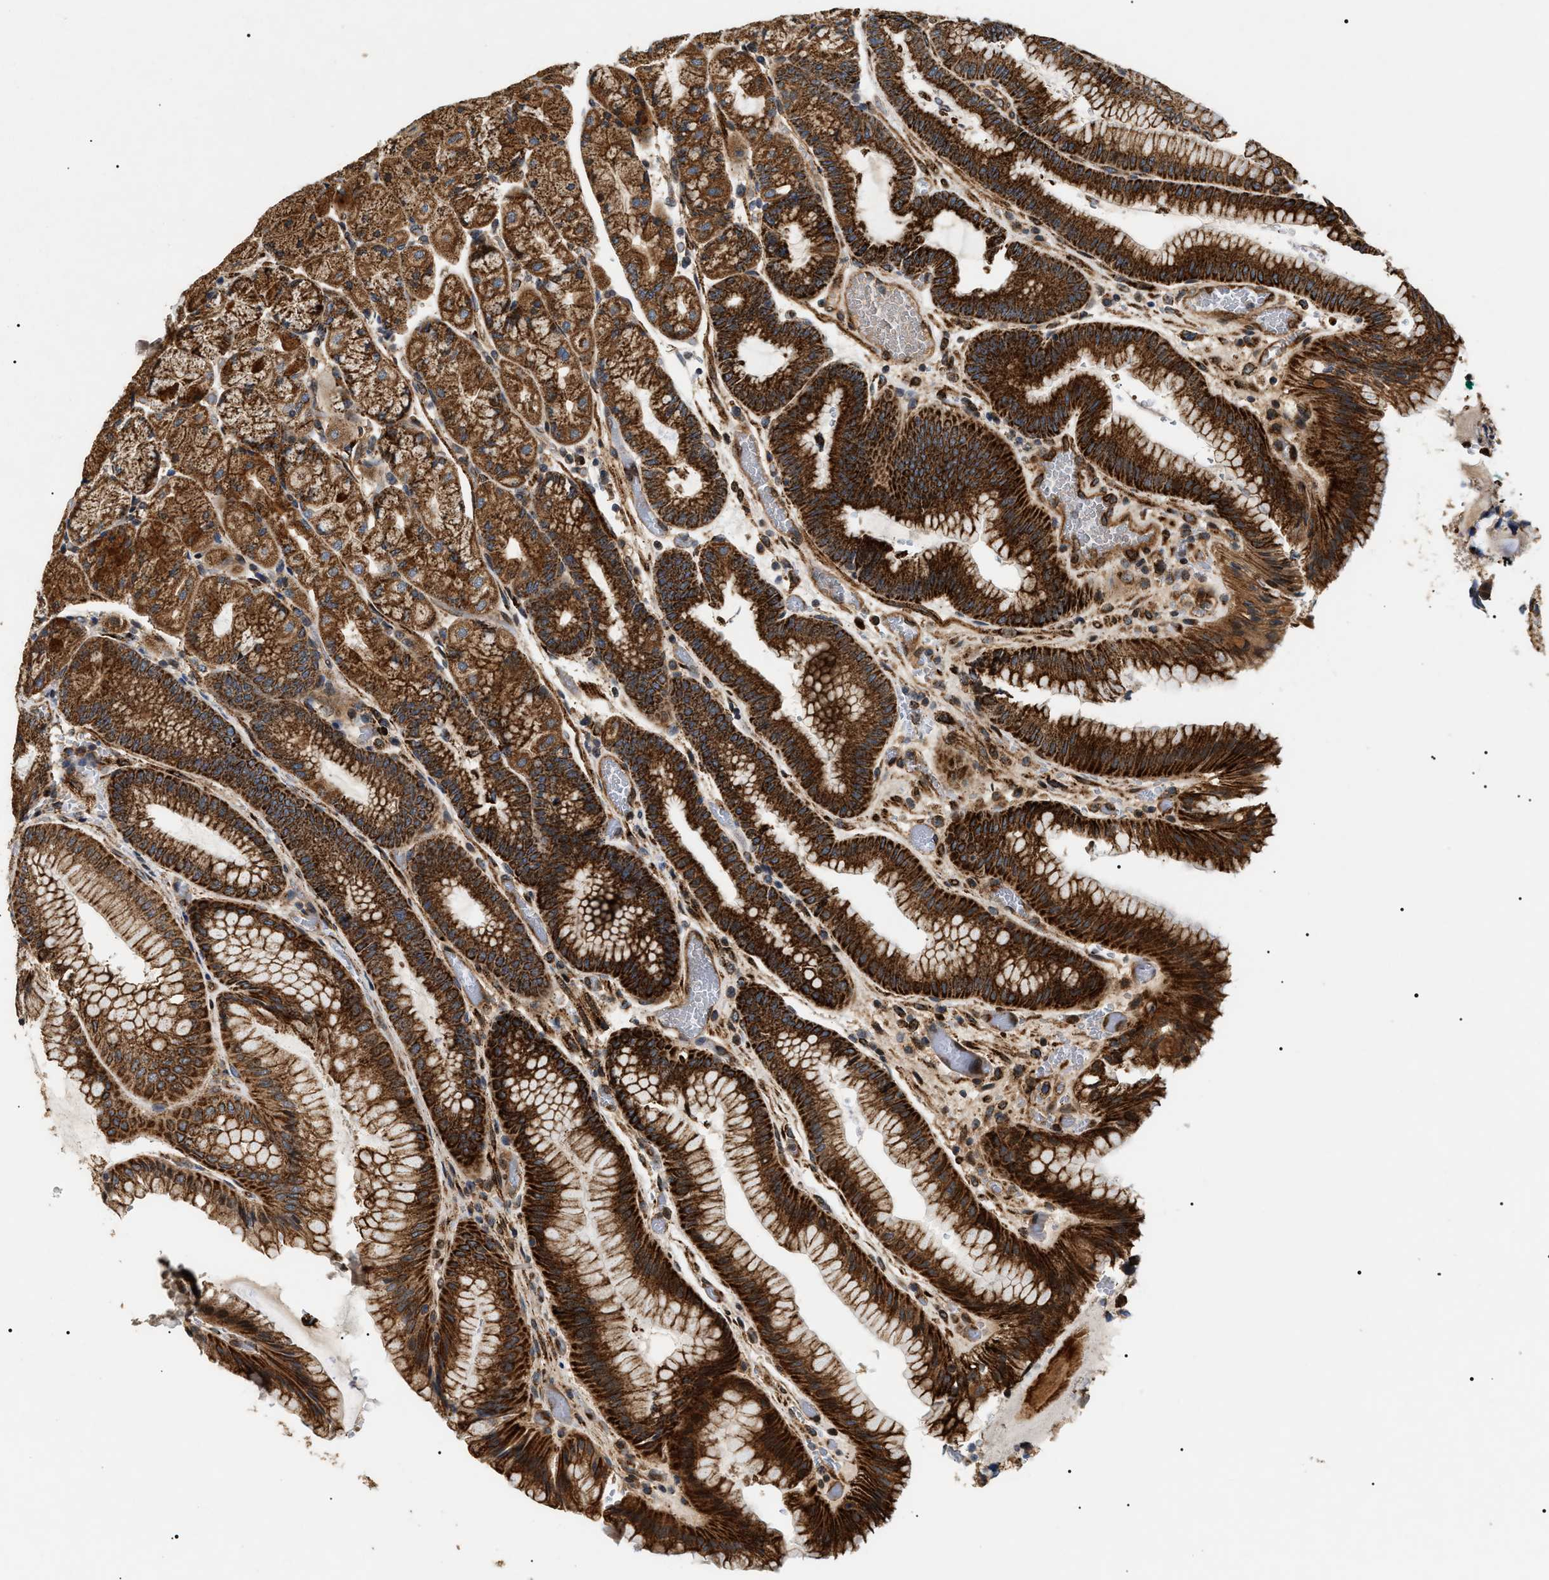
{"staining": {"intensity": "strong", "quantity": ">75%", "location": "cytoplasmic/membranous"}, "tissue": "stomach", "cell_type": "Glandular cells", "image_type": "normal", "snomed": [{"axis": "morphology", "description": "Normal tissue, NOS"}, {"axis": "morphology", "description": "Carcinoid, malignant, NOS"}, {"axis": "topography", "description": "Stomach, upper"}], "caption": "Protein expression analysis of benign human stomach reveals strong cytoplasmic/membranous positivity in about >75% of glandular cells.", "gene": "ZBTB26", "patient": {"sex": "male", "age": 39}}